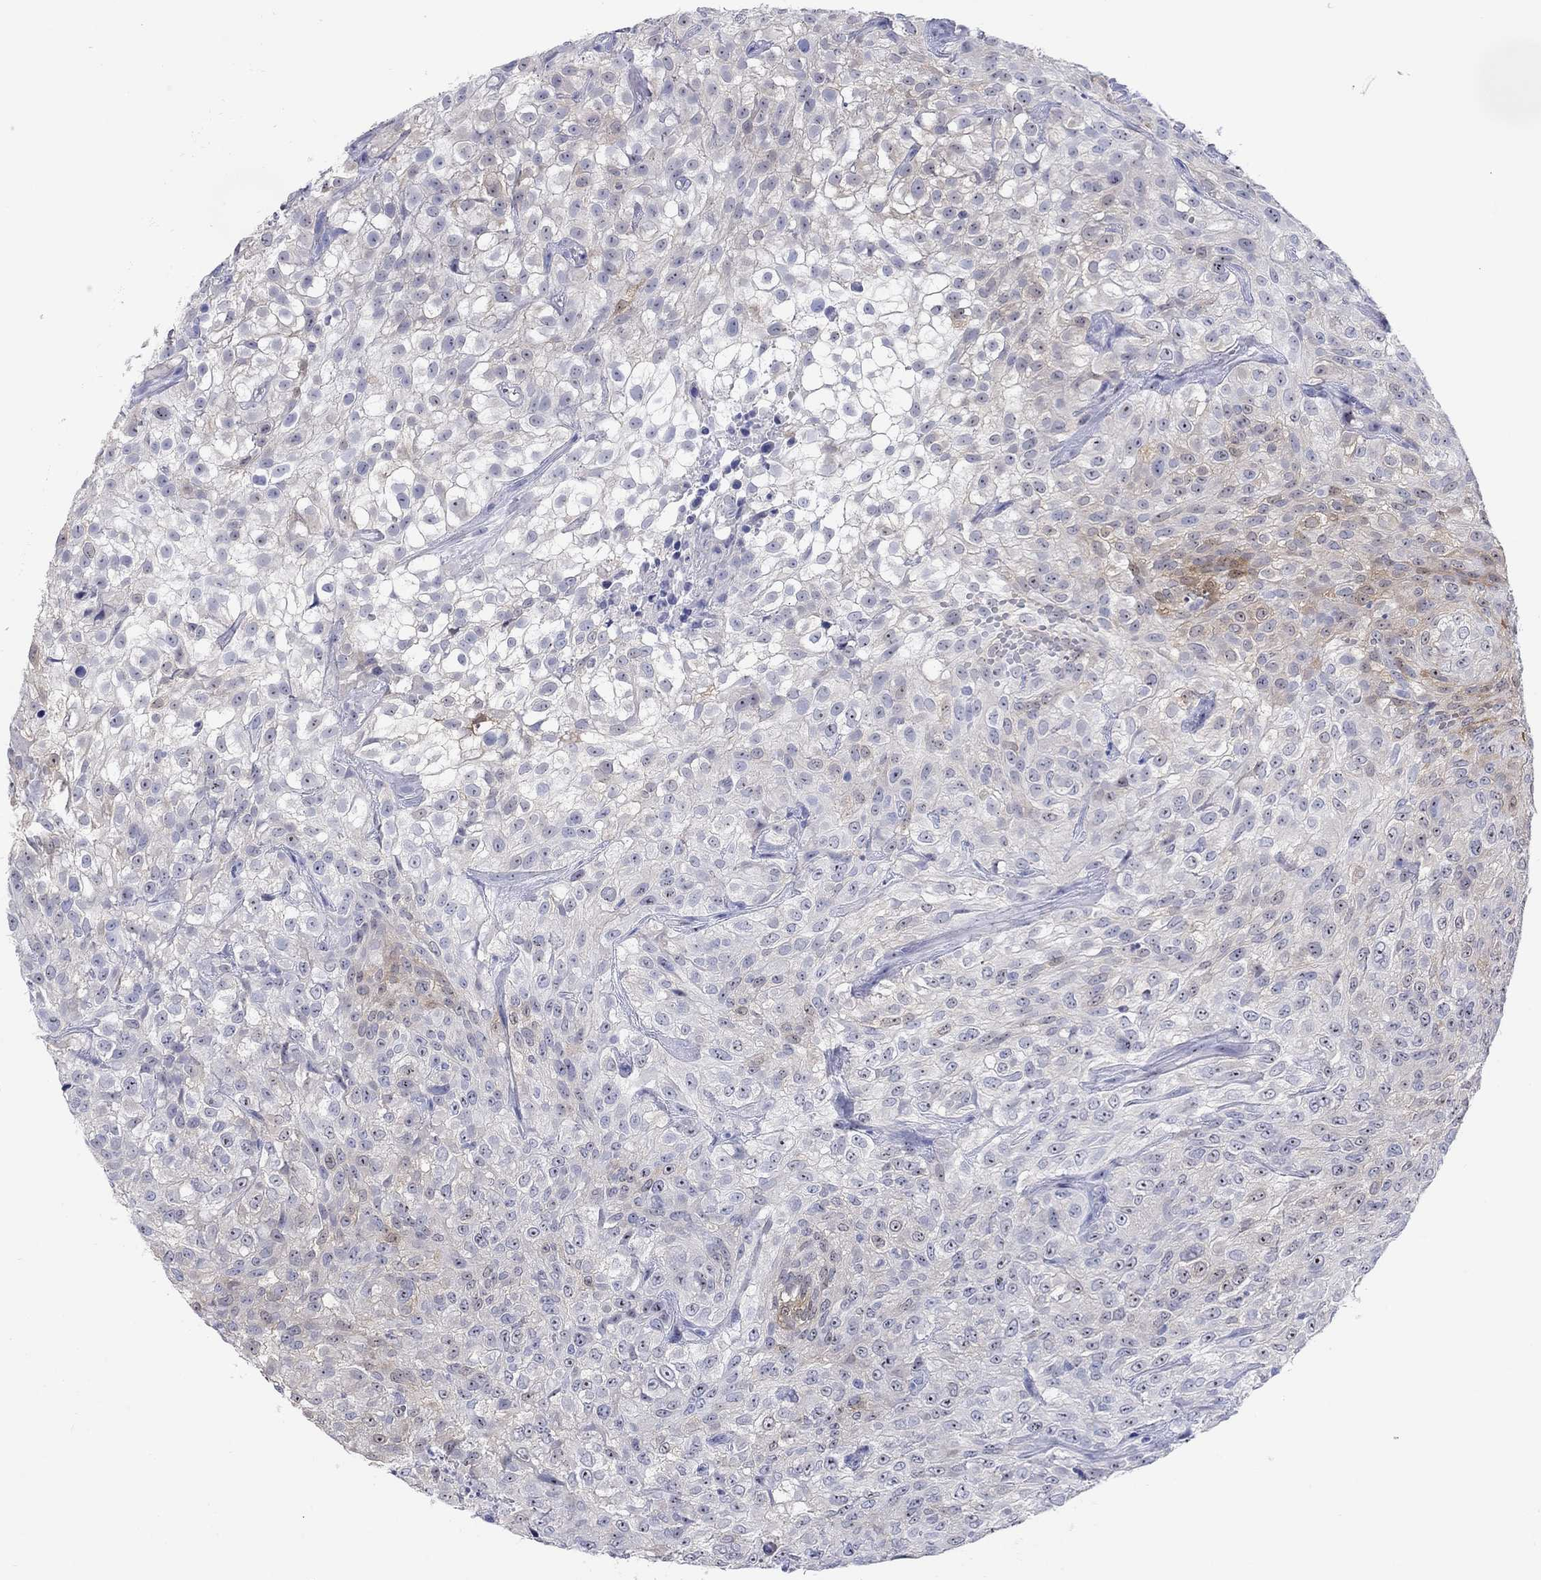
{"staining": {"intensity": "weak", "quantity": "<25%", "location": "cytoplasmic/membranous"}, "tissue": "urothelial cancer", "cell_type": "Tumor cells", "image_type": "cancer", "snomed": [{"axis": "morphology", "description": "Urothelial carcinoma, High grade"}, {"axis": "topography", "description": "Urinary bladder"}], "caption": "A high-resolution photomicrograph shows IHC staining of high-grade urothelial carcinoma, which reveals no significant expression in tumor cells.", "gene": "AKR1C2", "patient": {"sex": "male", "age": 56}}